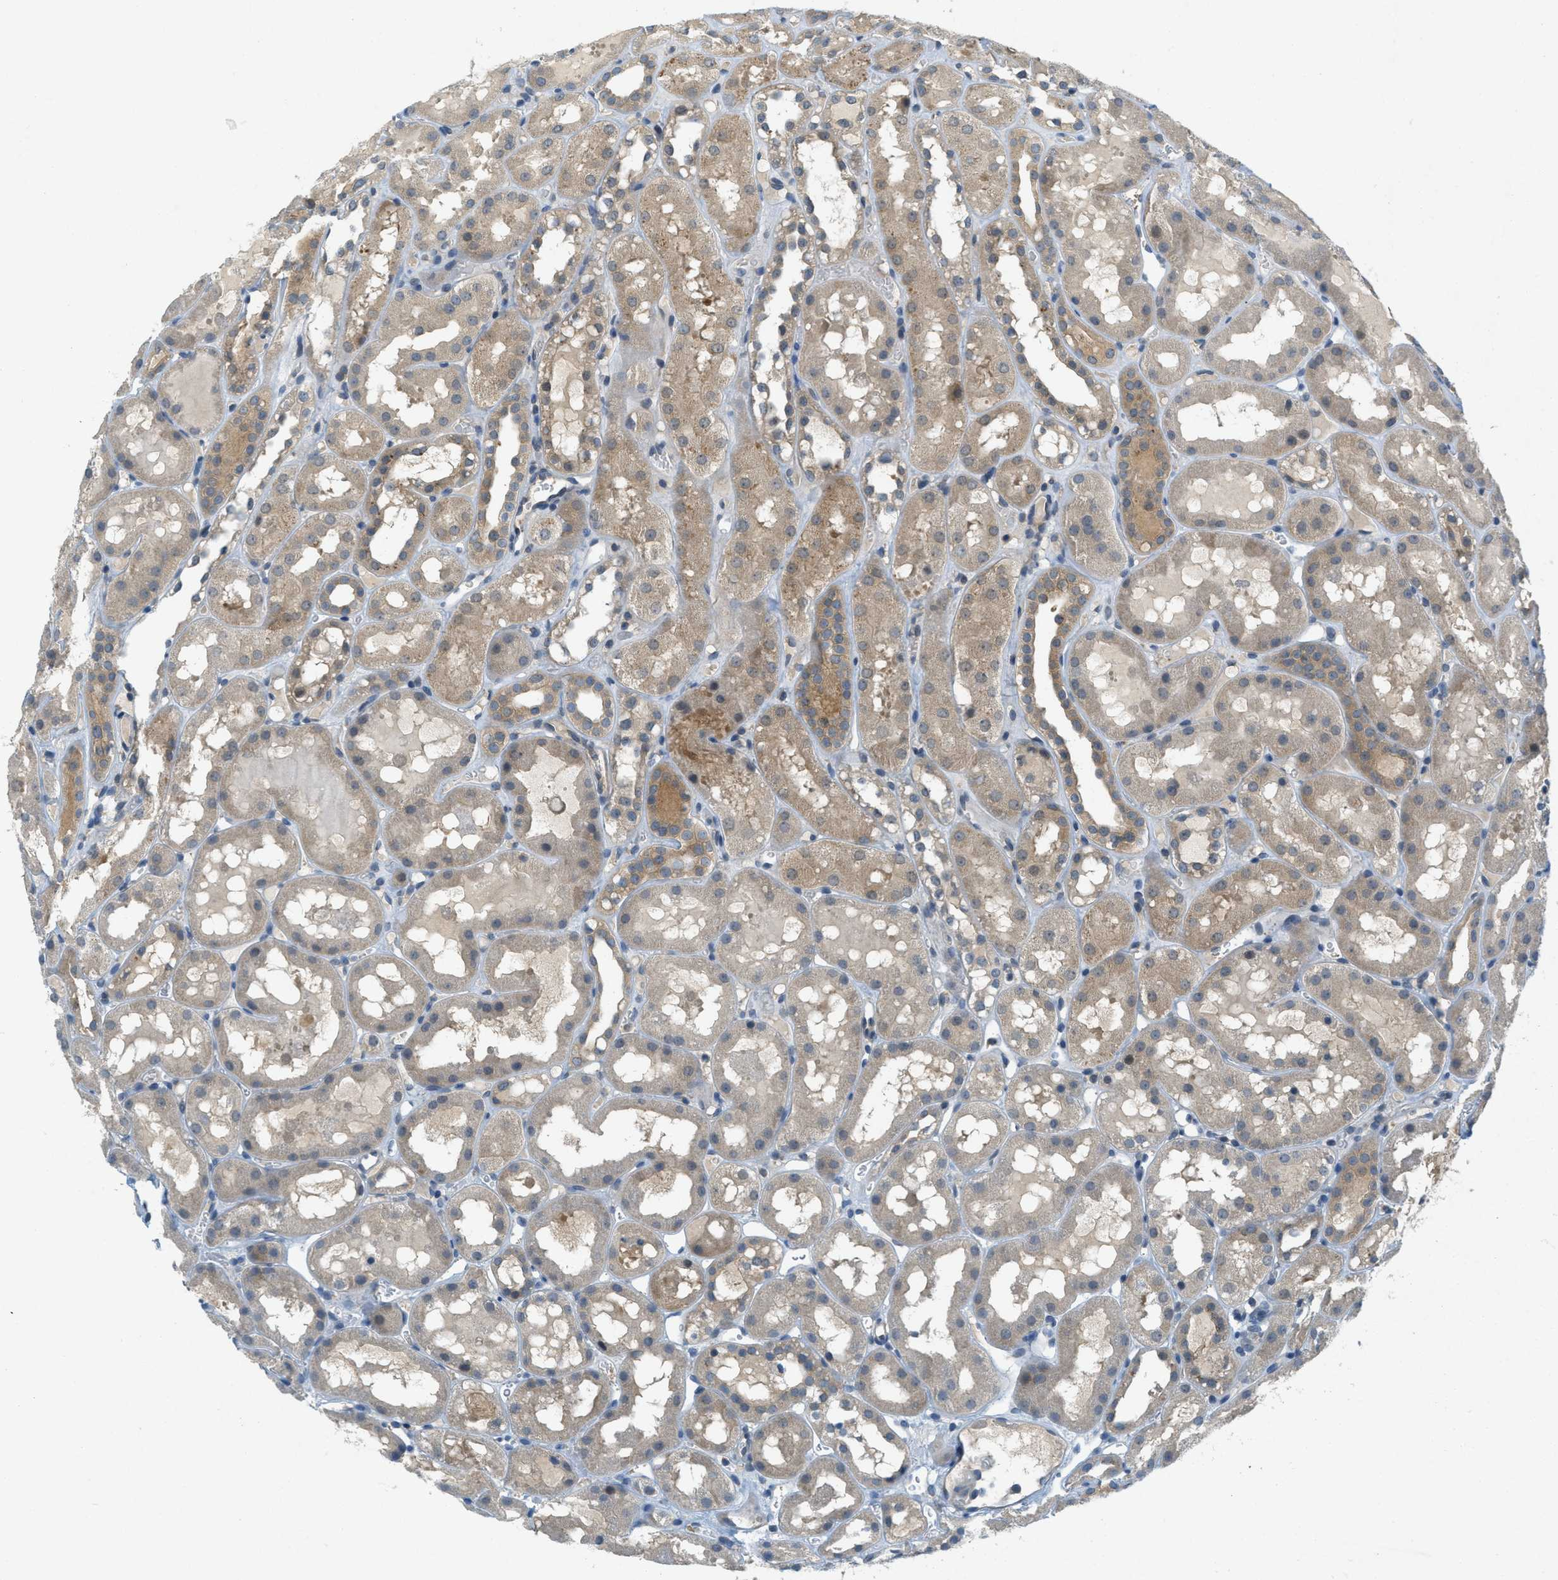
{"staining": {"intensity": "negative", "quantity": "none", "location": "none"}, "tissue": "kidney", "cell_type": "Cells in glomeruli", "image_type": "normal", "snomed": [{"axis": "morphology", "description": "Normal tissue, NOS"}, {"axis": "topography", "description": "Kidney"}, {"axis": "topography", "description": "Urinary bladder"}], "caption": "IHC image of benign human kidney stained for a protein (brown), which demonstrates no staining in cells in glomeruli.", "gene": "SIGMAR1", "patient": {"sex": "male", "age": 16}}